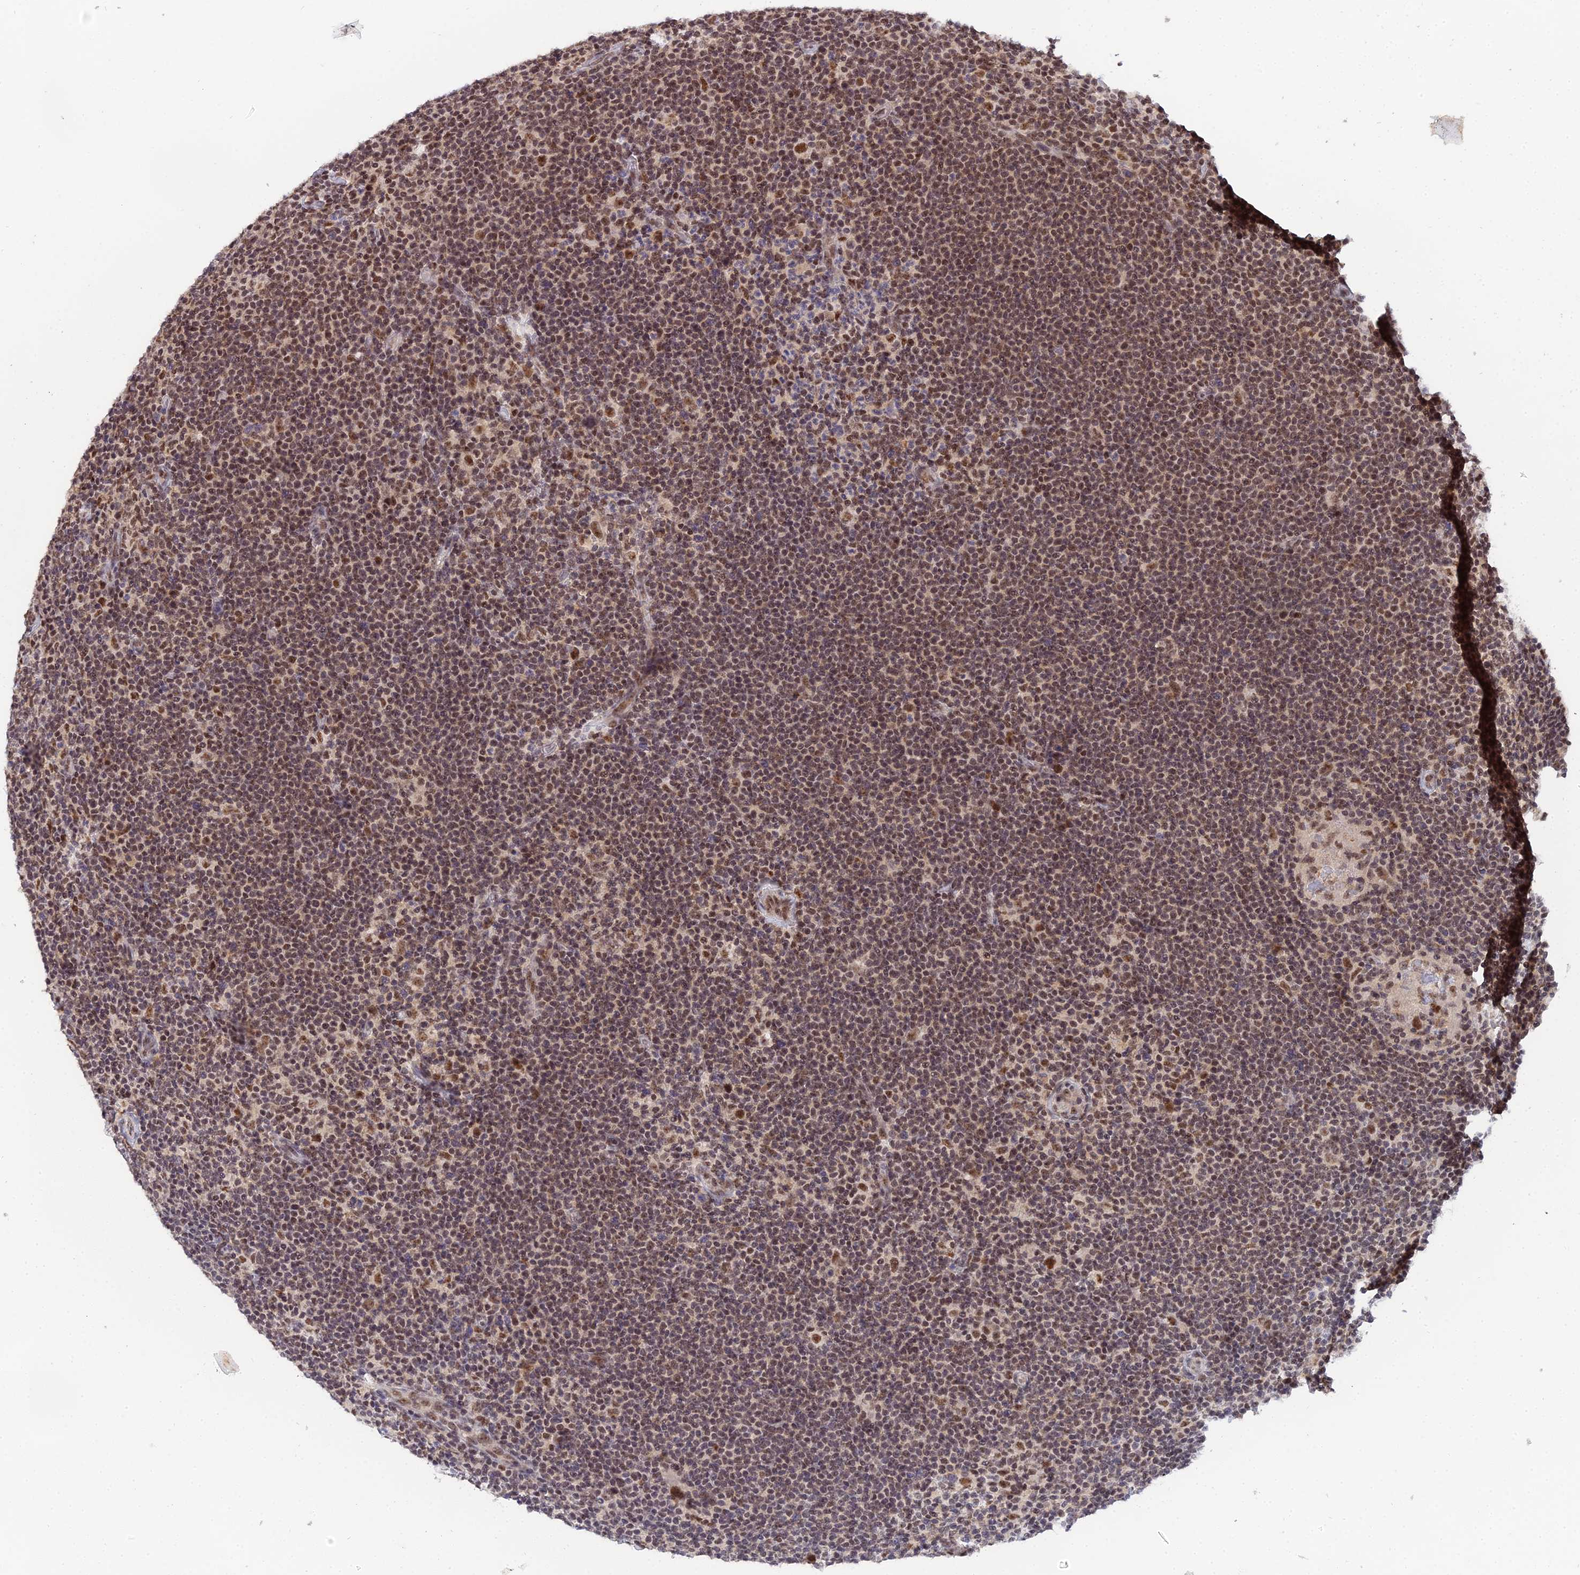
{"staining": {"intensity": "strong", "quantity": ">75%", "location": "nuclear"}, "tissue": "lymphoma", "cell_type": "Tumor cells", "image_type": "cancer", "snomed": [{"axis": "morphology", "description": "Hodgkin's disease, NOS"}, {"axis": "topography", "description": "Lymph node"}], "caption": "This is an image of immunohistochemistry staining of Hodgkin's disease, which shows strong expression in the nuclear of tumor cells.", "gene": "EXOSC3", "patient": {"sex": "female", "age": 57}}